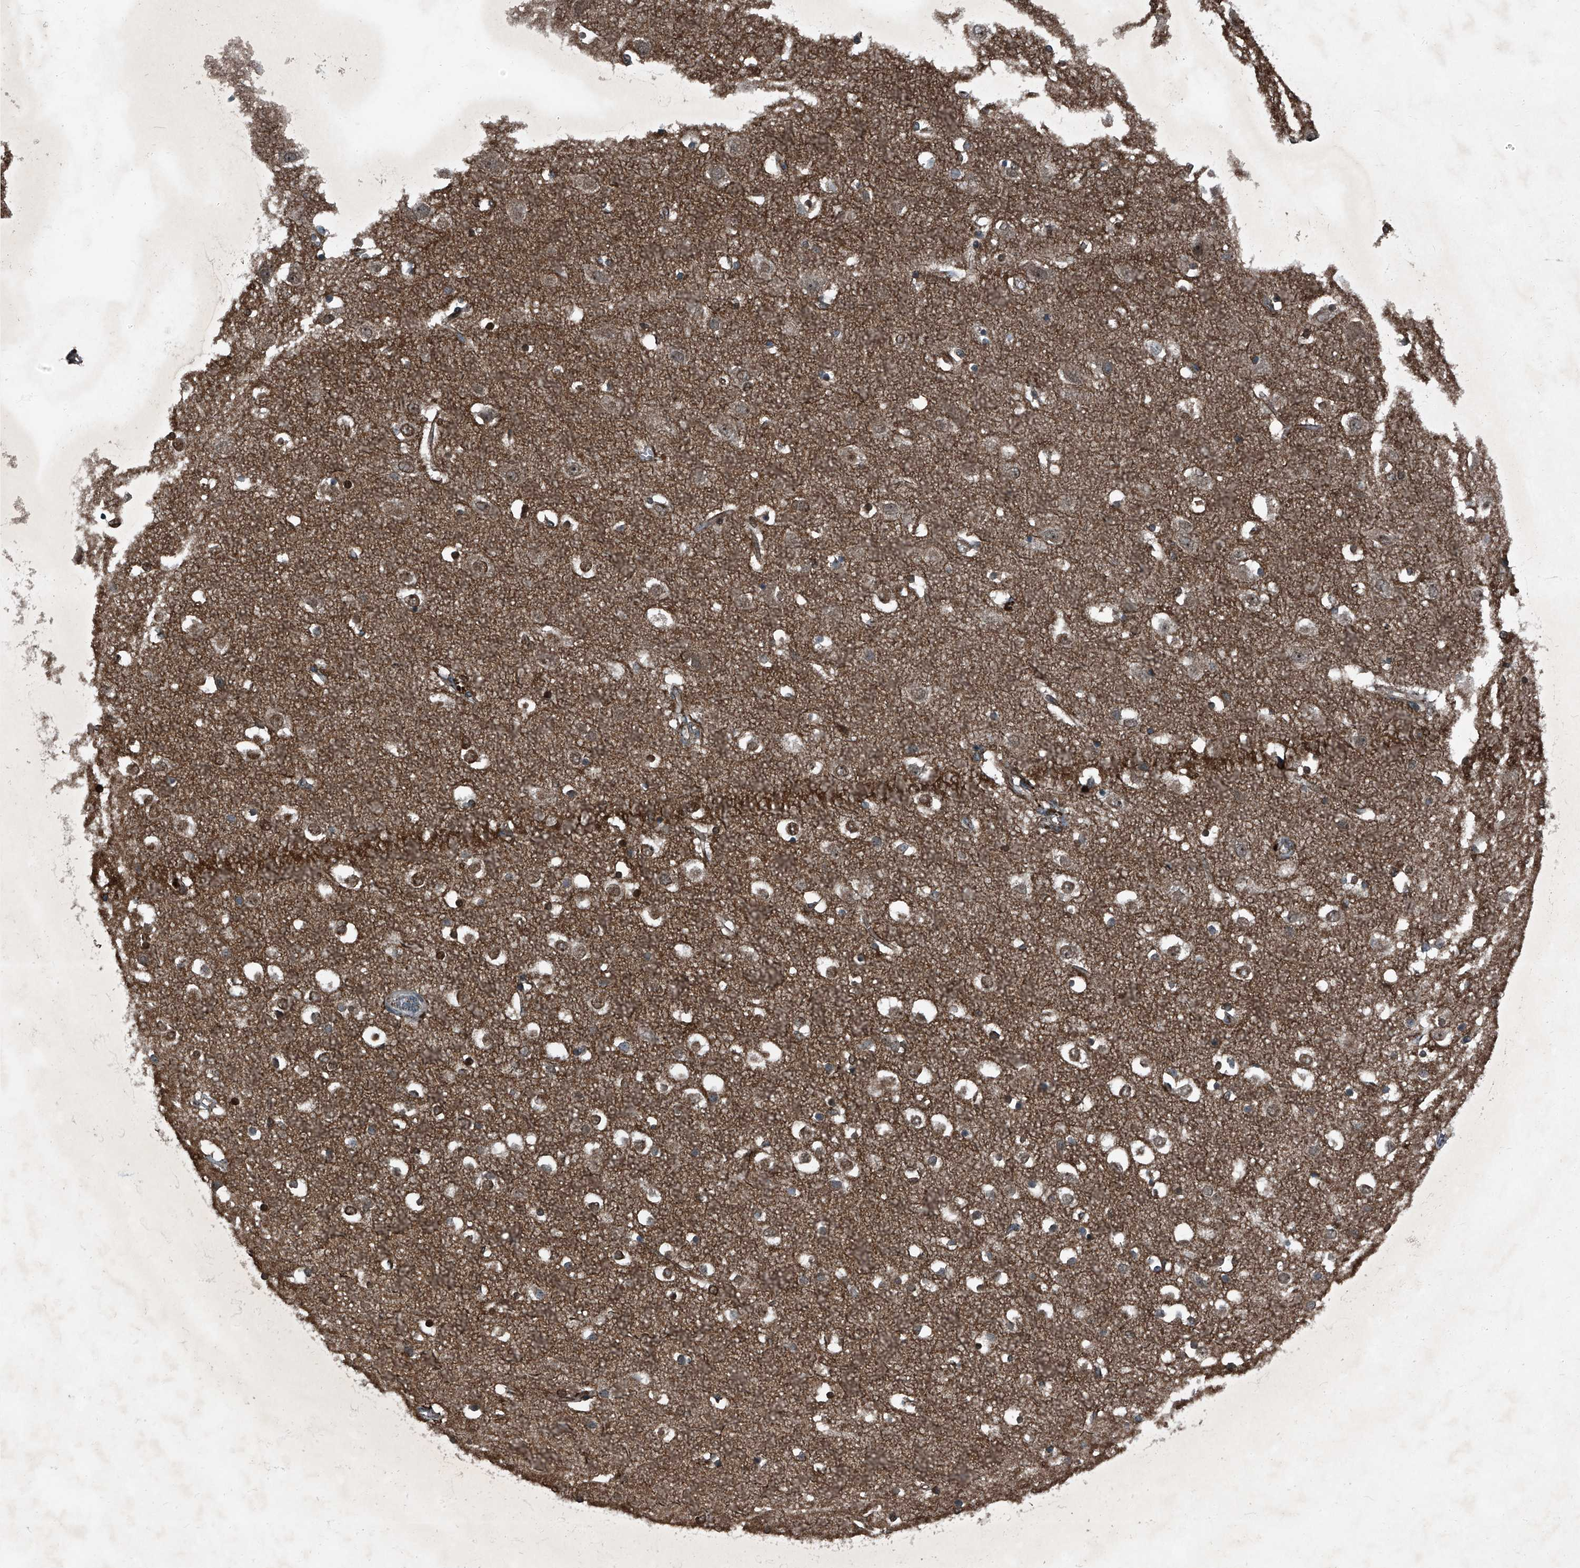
{"staining": {"intensity": "moderate", "quantity": ">75%", "location": "cytoplasmic/membranous,nuclear"}, "tissue": "cerebral cortex", "cell_type": "Endothelial cells", "image_type": "normal", "snomed": [{"axis": "morphology", "description": "Normal tissue, NOS"}, {"axis": "topography", "description": "Cerebral cortex"}], "caption": "The photomicrograph reveals immunohistochemical staining of benign cerebral cortex. There is moderate cytoplasmic/membranous,nuclear expression is identified in about >75% of endothelial cells.", "gene": "SENP2", "patient": {"sex": "male", "age": 54}}